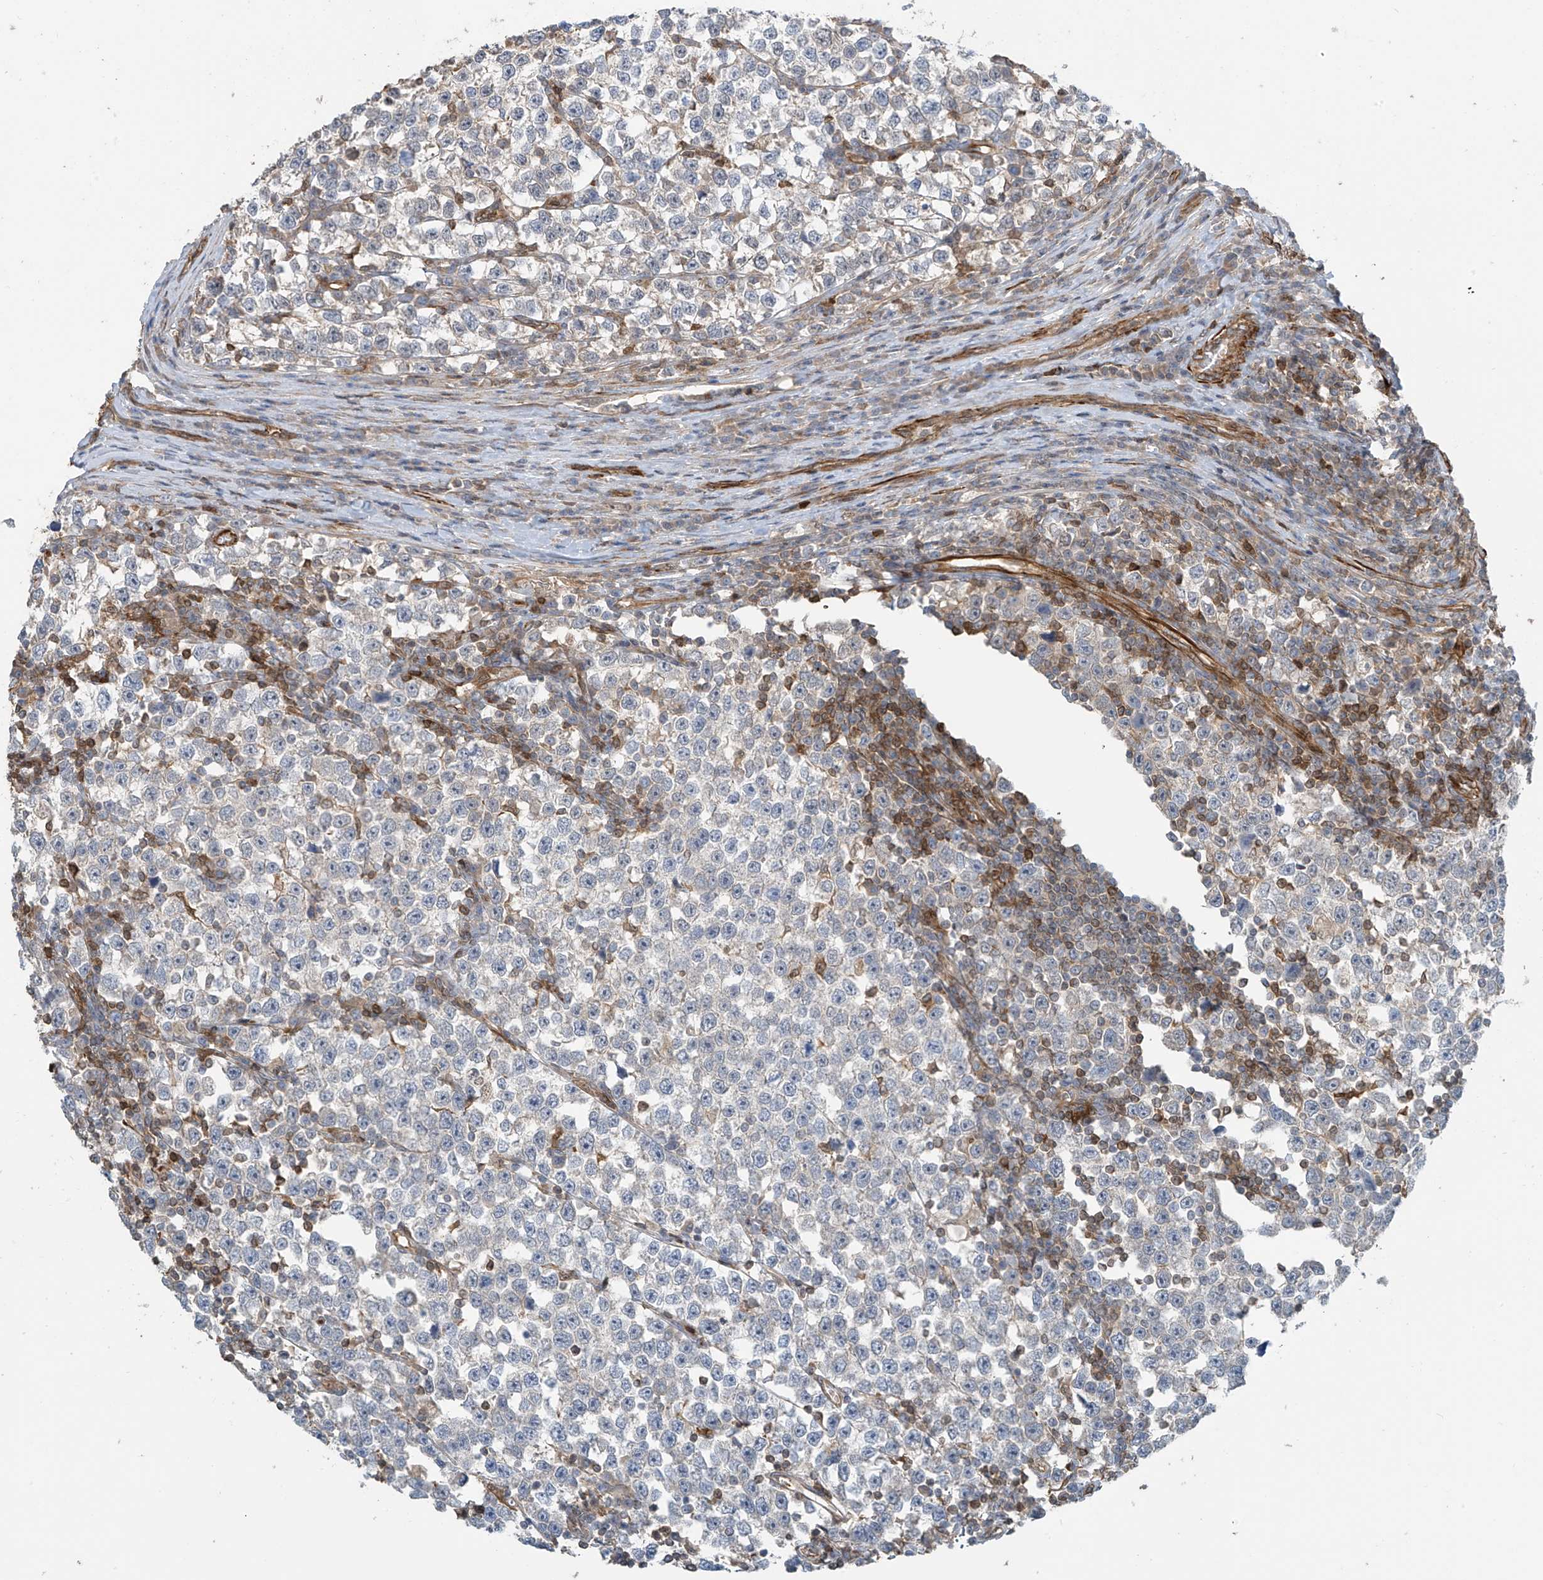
{"staining": {"intensity": "weak", "quantity": "<25%", "location": "cytoplasmic/membranous"}, "tissue": "testis cancer", "cell_type": "Tumor cells", "image_type": "cancer", "snomed": [{"axis": "morphology", "description": "Normal tissue, NOS"}, {"axis": "morphology", "description": "Seminoma, NOS"}, {"axis": "topography", "description": "Testis"}], "caption": "This is a image of IHC staining of testis cancer, which shows no expression in tumor cells.", "gene": "SH3BGRL3", "patient": {"sex": "male", "age": 43}}